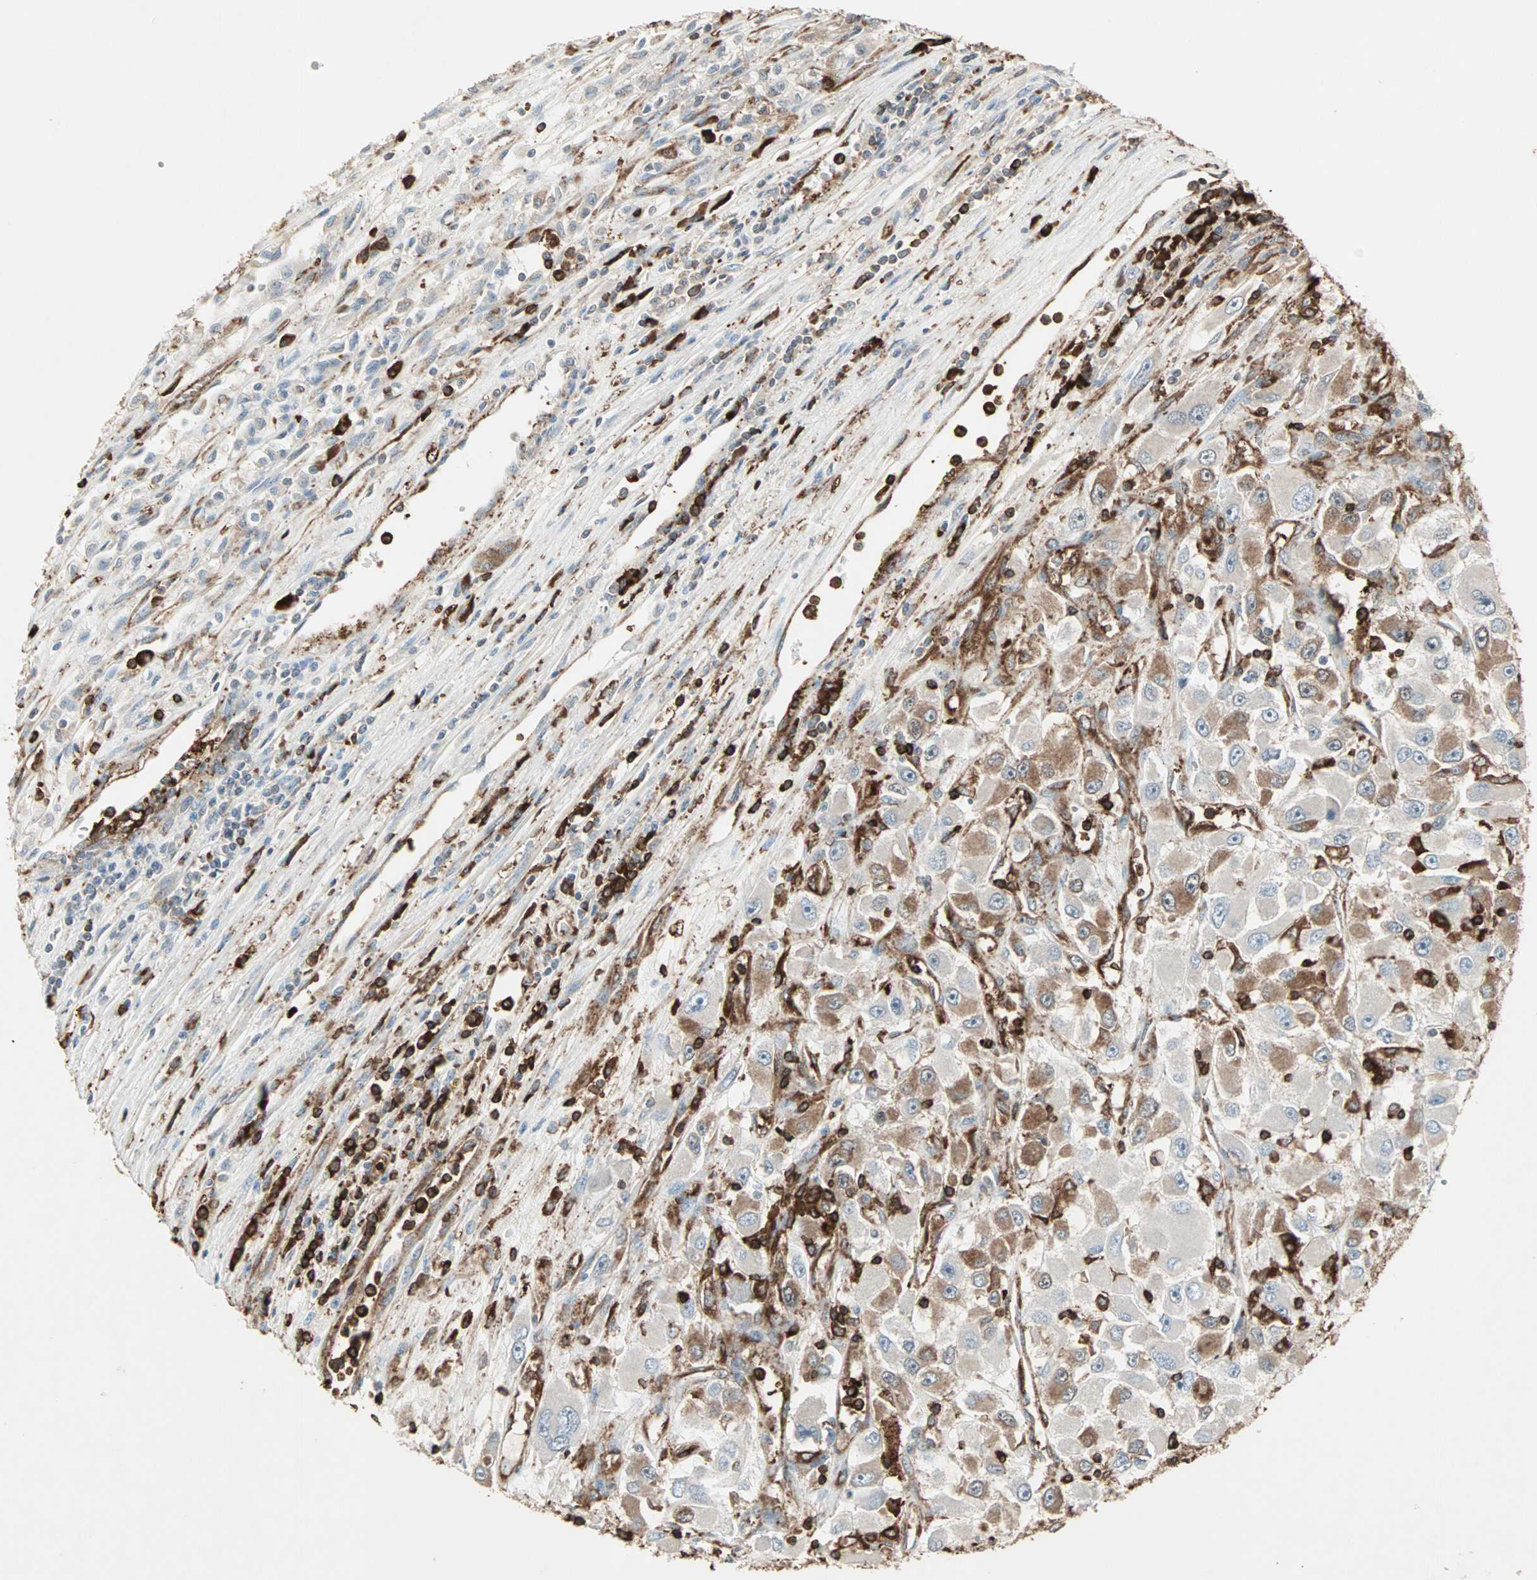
{"staining": {"intensity": "moderate", "quantity": "<25%", "location": "cytoplasmic/membranous"}, "tissue": "renal cancer", "cell_type": "Tumor cells", "image_type": "cancer", "snomed": [{"axis": "morphology", "description": "Adenocarcinoma, NOS"}, {"axis": "topography", "description": "Kidney"}], "caption": "Adenocarcinoma (renal) tissue demonstrates moderate cytoplasmic/membranous positivity in approximately <25% of tumor cells, visualized by immunohistochemistry.", "gene": "MMP3", "patient": {"sex": "female", "age": 52}}